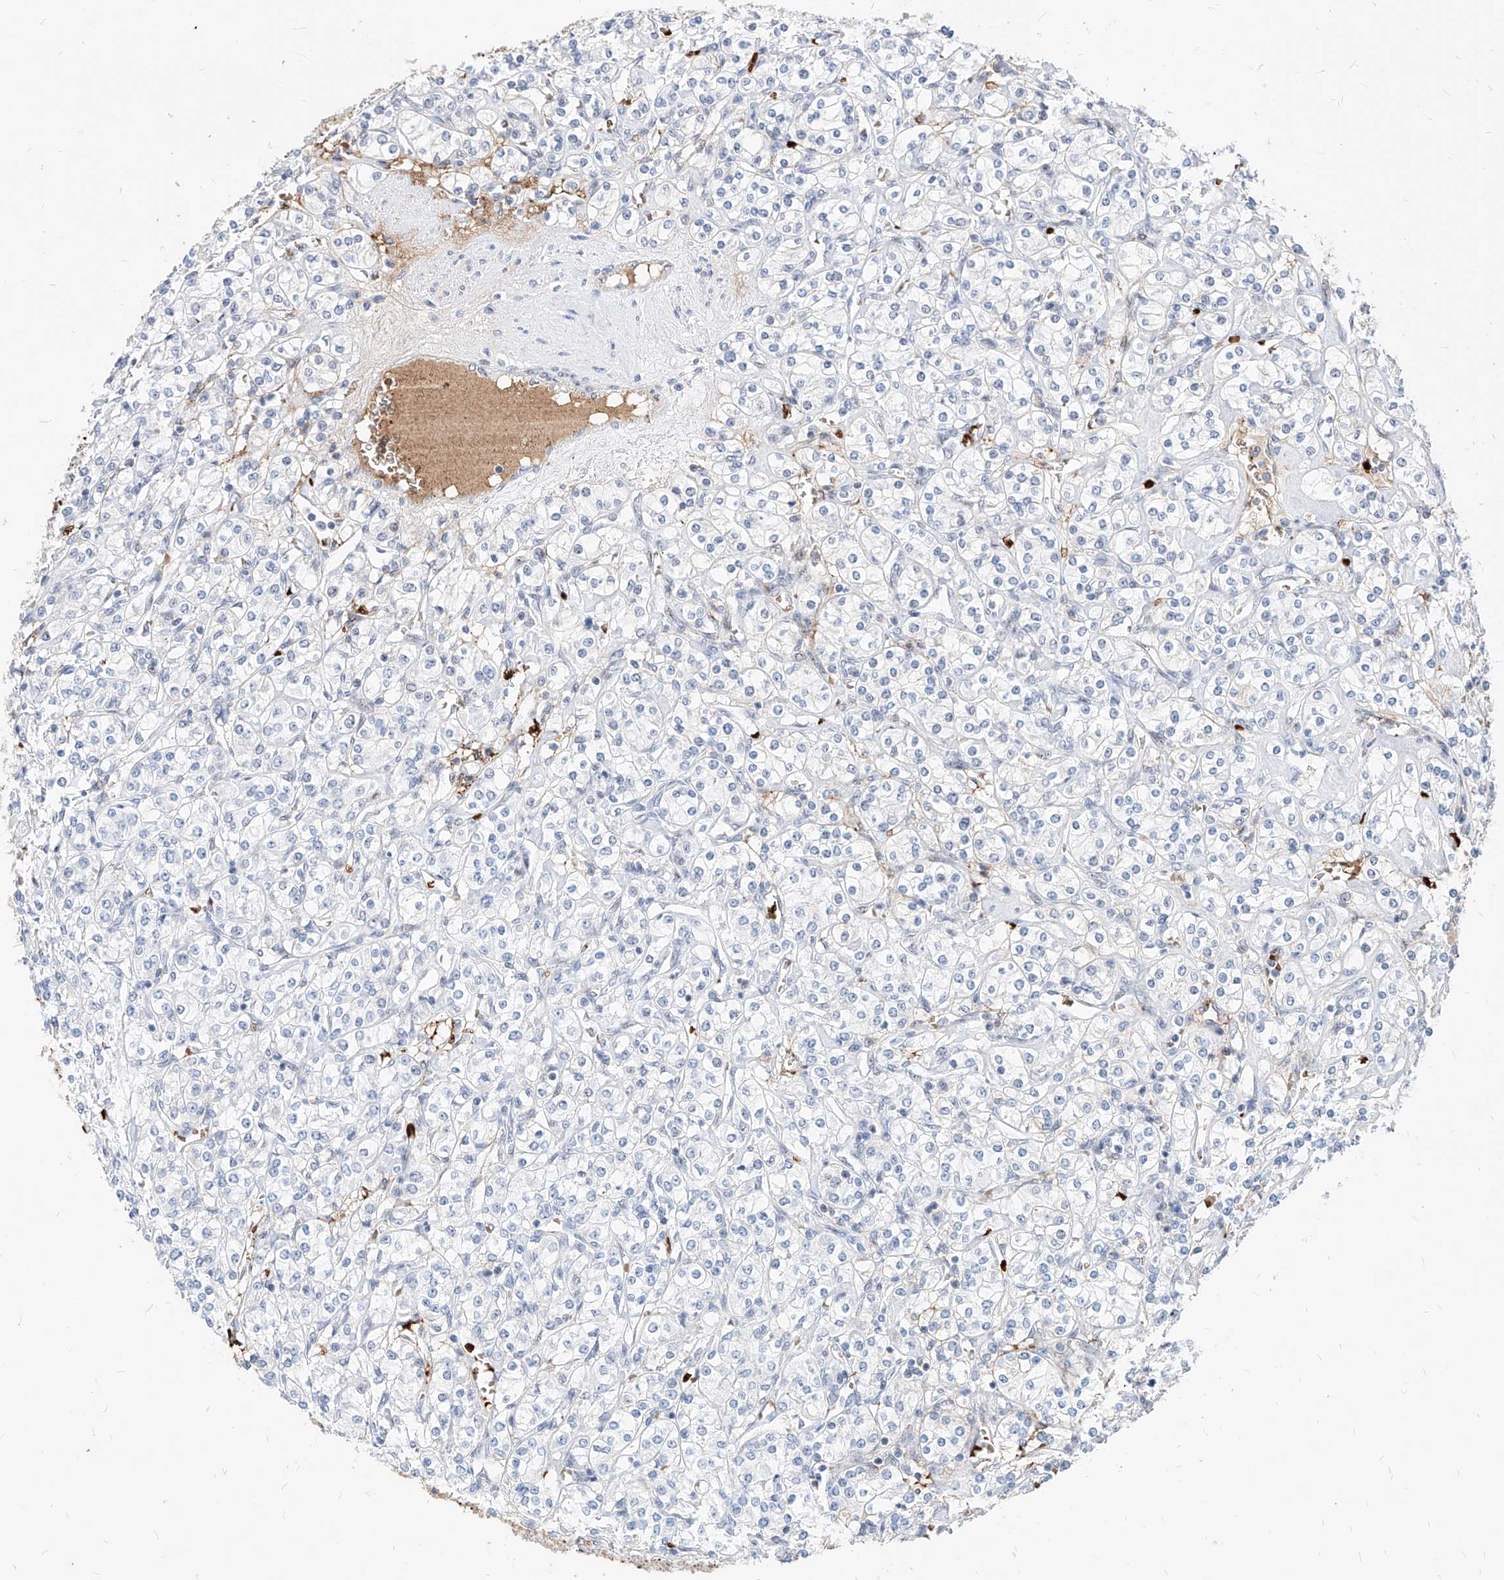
{"staining": {"intensity": "negative", "quantity": "none", "location": "none"}, "tissue": "renal cancer", "cell_type": "Tumor cells", "image_type": "cancer", "snomed": [{"axis": "morphology", "description": "Adenocarcinoma, NOS"}, {"axis": "topography", "description": "Kidney"}], "caption": "A high-resolution micrograph shows IHC staining of renal cancer, which reveals no significant staining in tumor cells.", "gene": "ZFP42", "patient": {"sex": "male", "age": 77}}